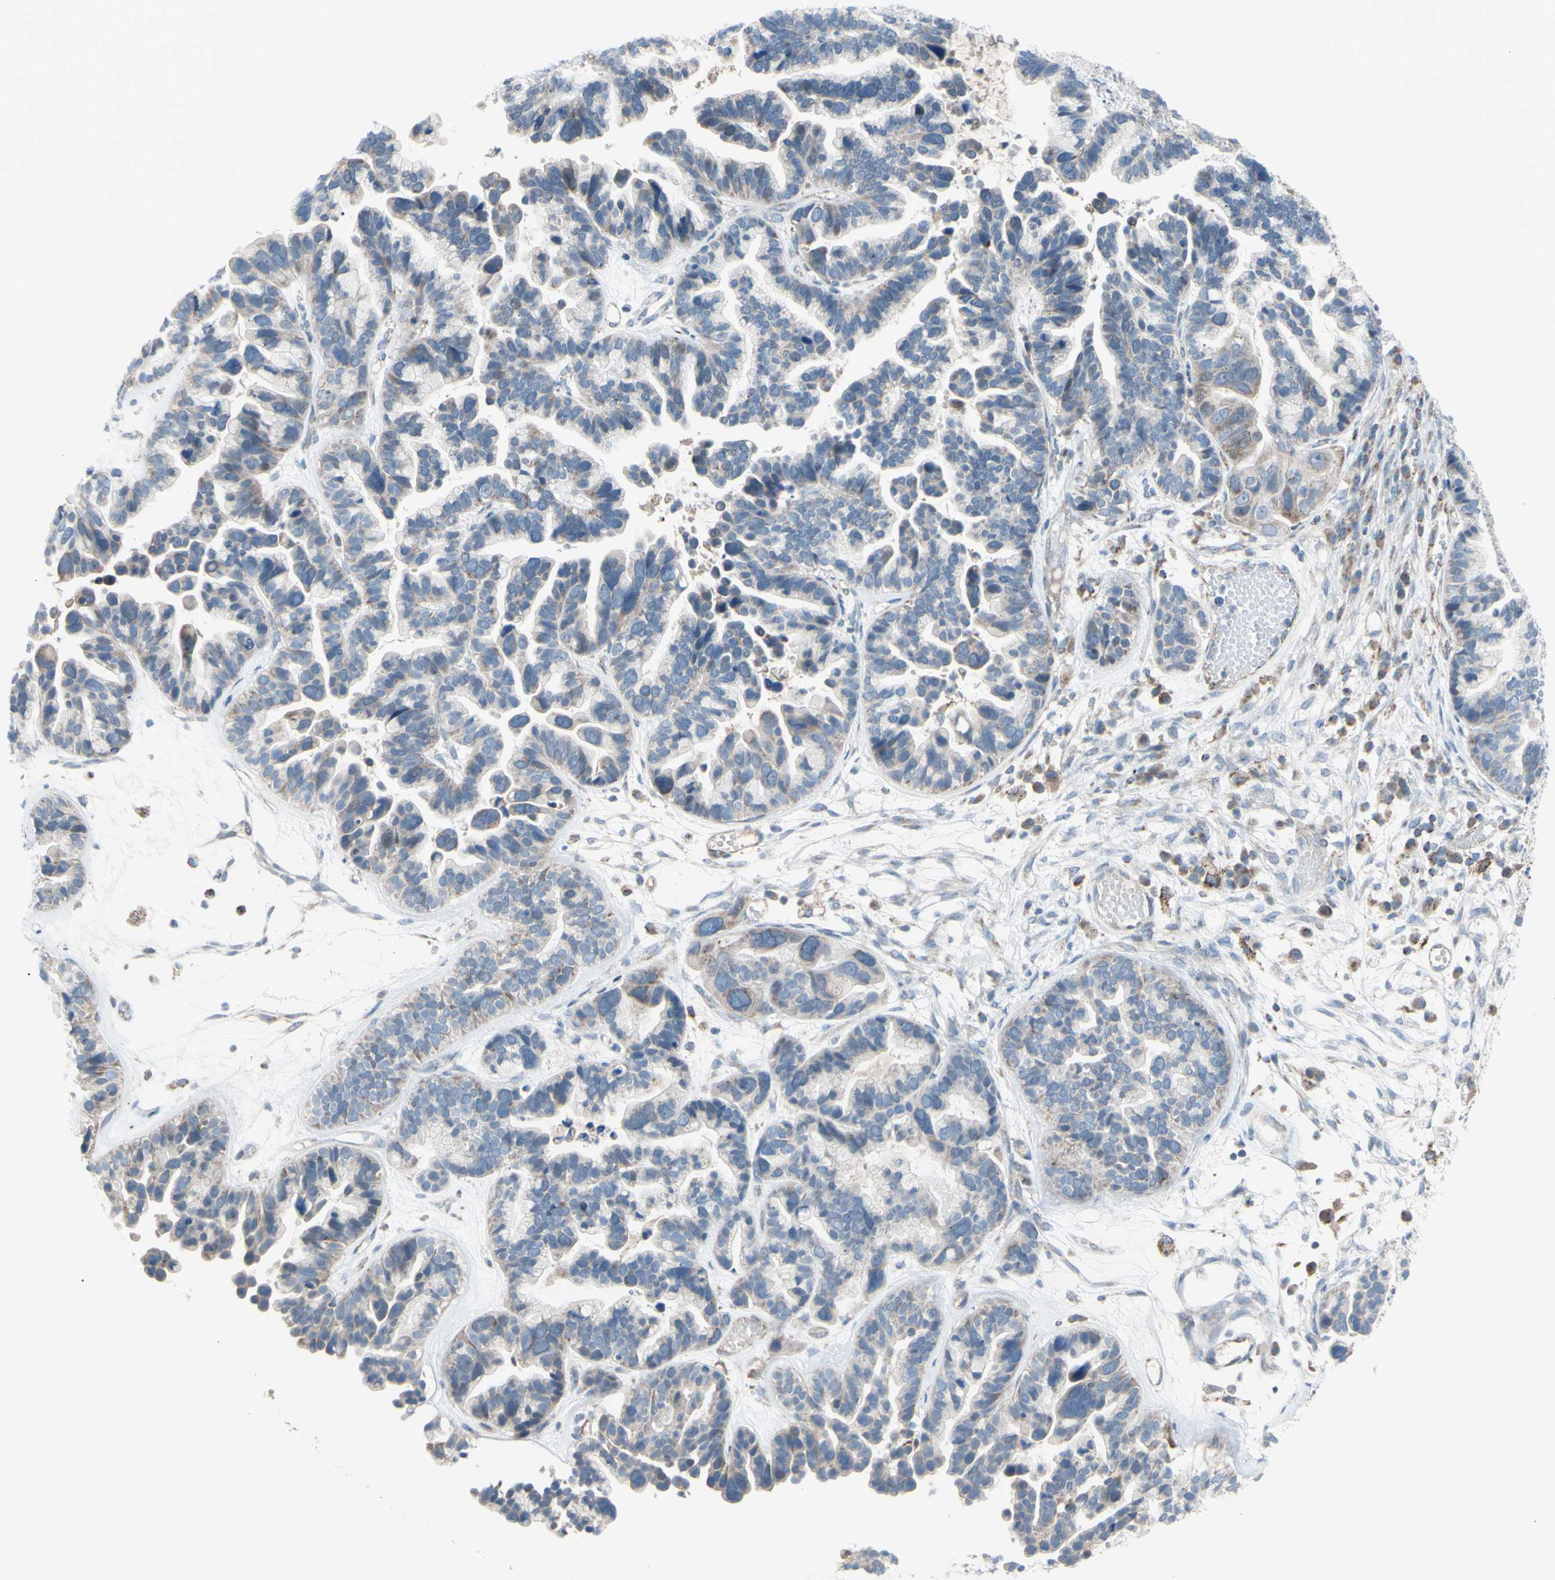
{"staining": {"intensity": "weak", "quantity": "25%-75%", "location": "cytoplasmic/membranous"}, "tissue": "ovarian cancer", "cell_type": "Tumor cells", "image_type": "cancer", "snomed": [{"axis": "morphology", "description": "Cystadenocarcinoma, serous, NOS"}, {"axis": "topography", "description": "Ovary"}], "caption": "This micrograph demonstrates immunohistochemistry staining of human serous cystadenocarcinoma (ovarian), with low weak cytoplasmic/membranous expression in approximately 25%-75% of tumor cells.", "gene": "GLT8D1", "patient": {"sex": "female", "age": 56}}